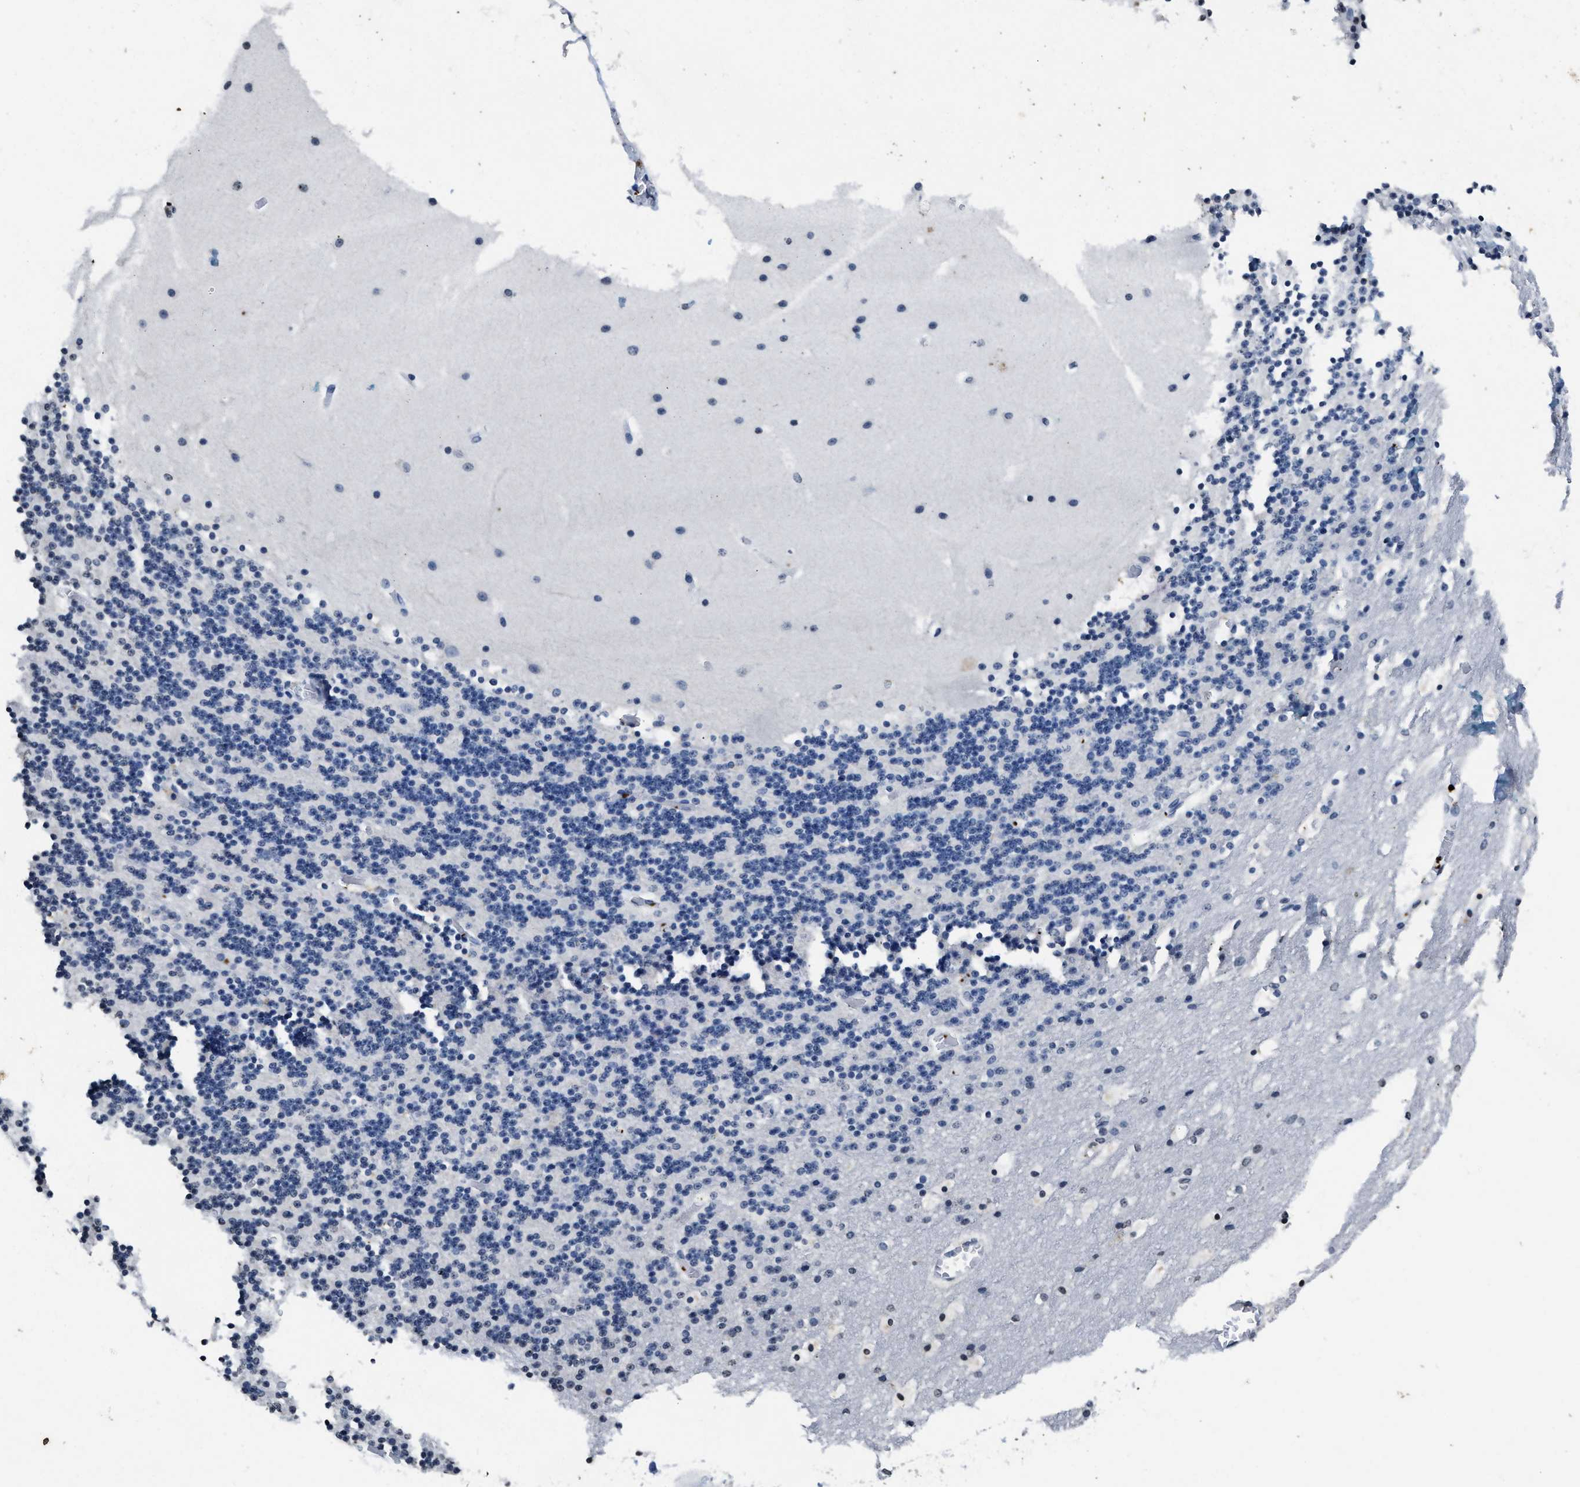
{"staining": {"intensity": "negative", "quantity": "none", "location": "none"}, "tissue": "cerebellum", "cell_type": "Cells in granular layer", "image_type": "normal", "snomed": [{"axis": "morphology", "description": "Normal tissue, NOS"}, {"axis": "topography", "description": "Cerebellum"}], "caption": "High magnification brightfield microscopy of normal cerebellum stained with DAB (brown) and counterstained with hematoxylin (blue): cells in granular layer show no significant positivity.", "gene": "ITGA2B", "patient": {"sex": "male", "age": 45}}